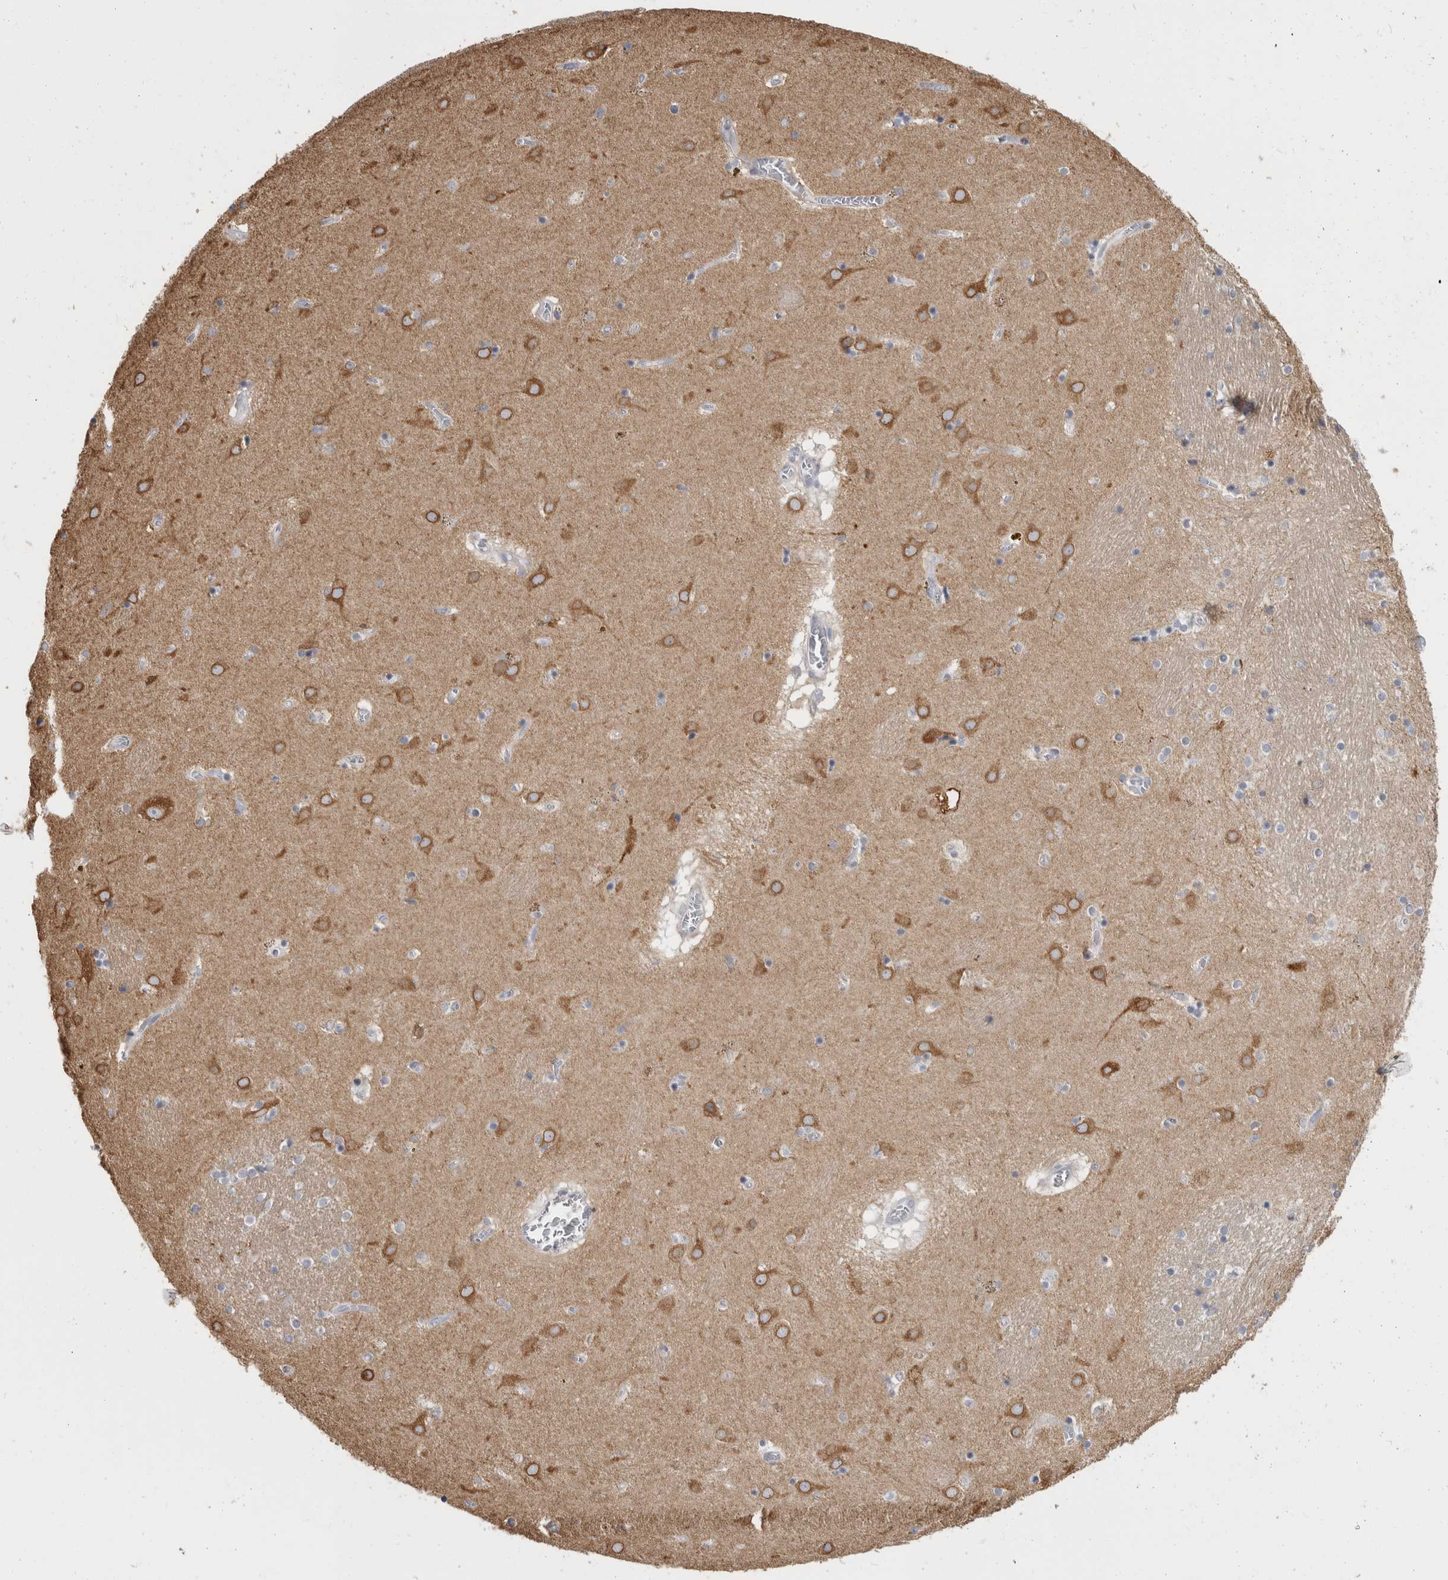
{"staining": {"intensity": "negative", "quantity": "none", "location": "none"}, "tissue": "caudate", "cell_type": "Glial cells", "image_type": "normal", "snomed": [{"axis": "morphology", "description": "Normal tissue, NOS"}, {"axis": "topography", "description": "Lateral ventricle wall"}], "caption": "Immunohistochemistry histopathology image of normal caudate: human caudate stained with DAB (3,3'-diaminobenzidine) shows no significant protein positivity in glial cells.", "gene": "TMEM242", "patient": {"sex": "male", "age": 70}}